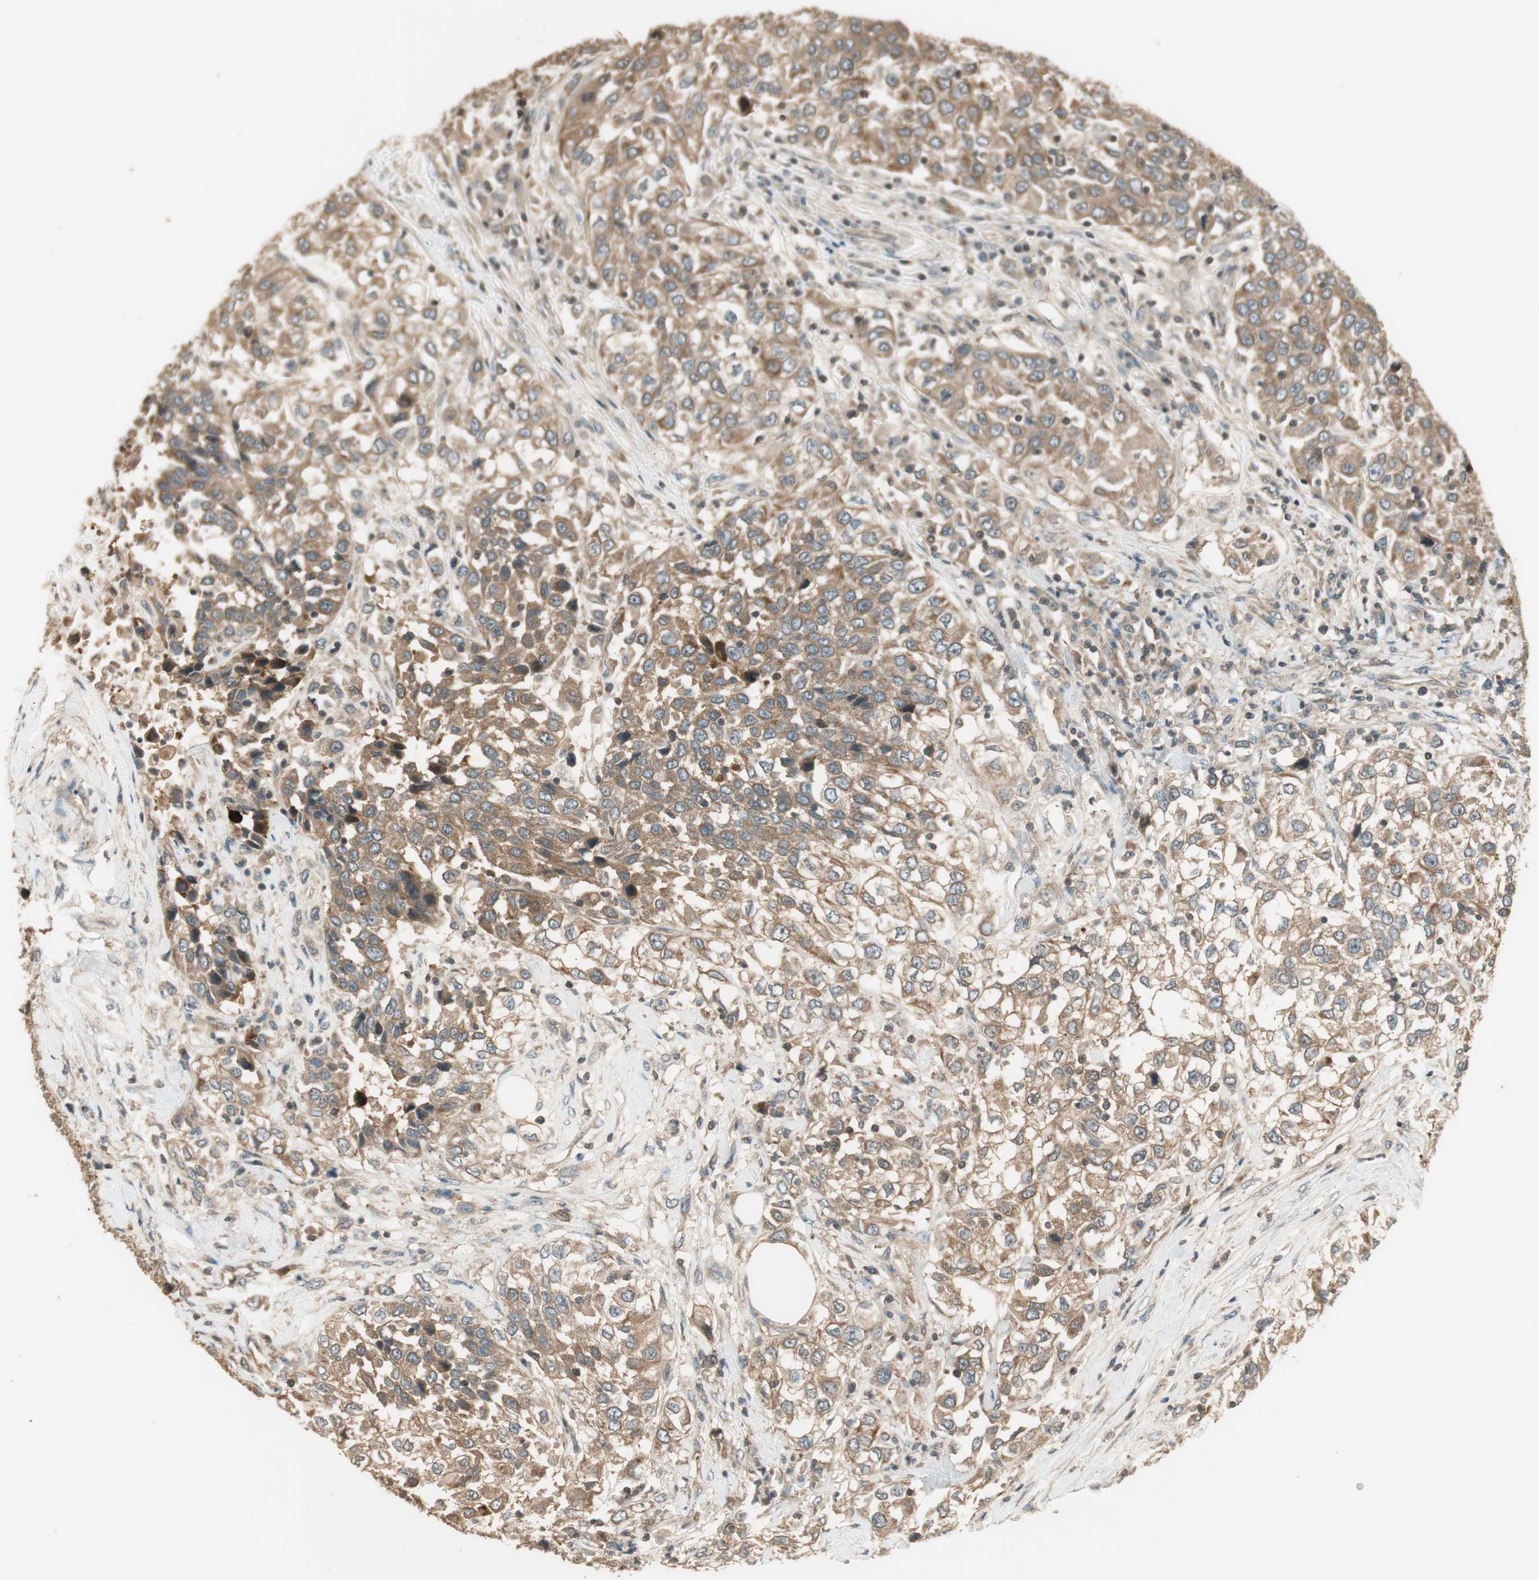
{"staining": {"intensity": "moderate", "quantity": ">75%", "location": "cytoplasmic/membranous"}, "tissue": "urothelial cancer", "cell_type": "Tumor cells", "image_type": "cancer", "snomed": [{"axis": "morphology", "description": "Urothelial carcinoma, High grade"}, {"axis": "topography", "description": "Urinary bladder"}], "caption": "Urothelial carcinoma (high-grade) stained for a protein demonstrates moderate cytoplasmic/membranous positivity in tumor cells. (IHC, brightfield microscopy, high magnification).", "gene": "PFDN5", "patient": {"sex": "female", "age": 80}}